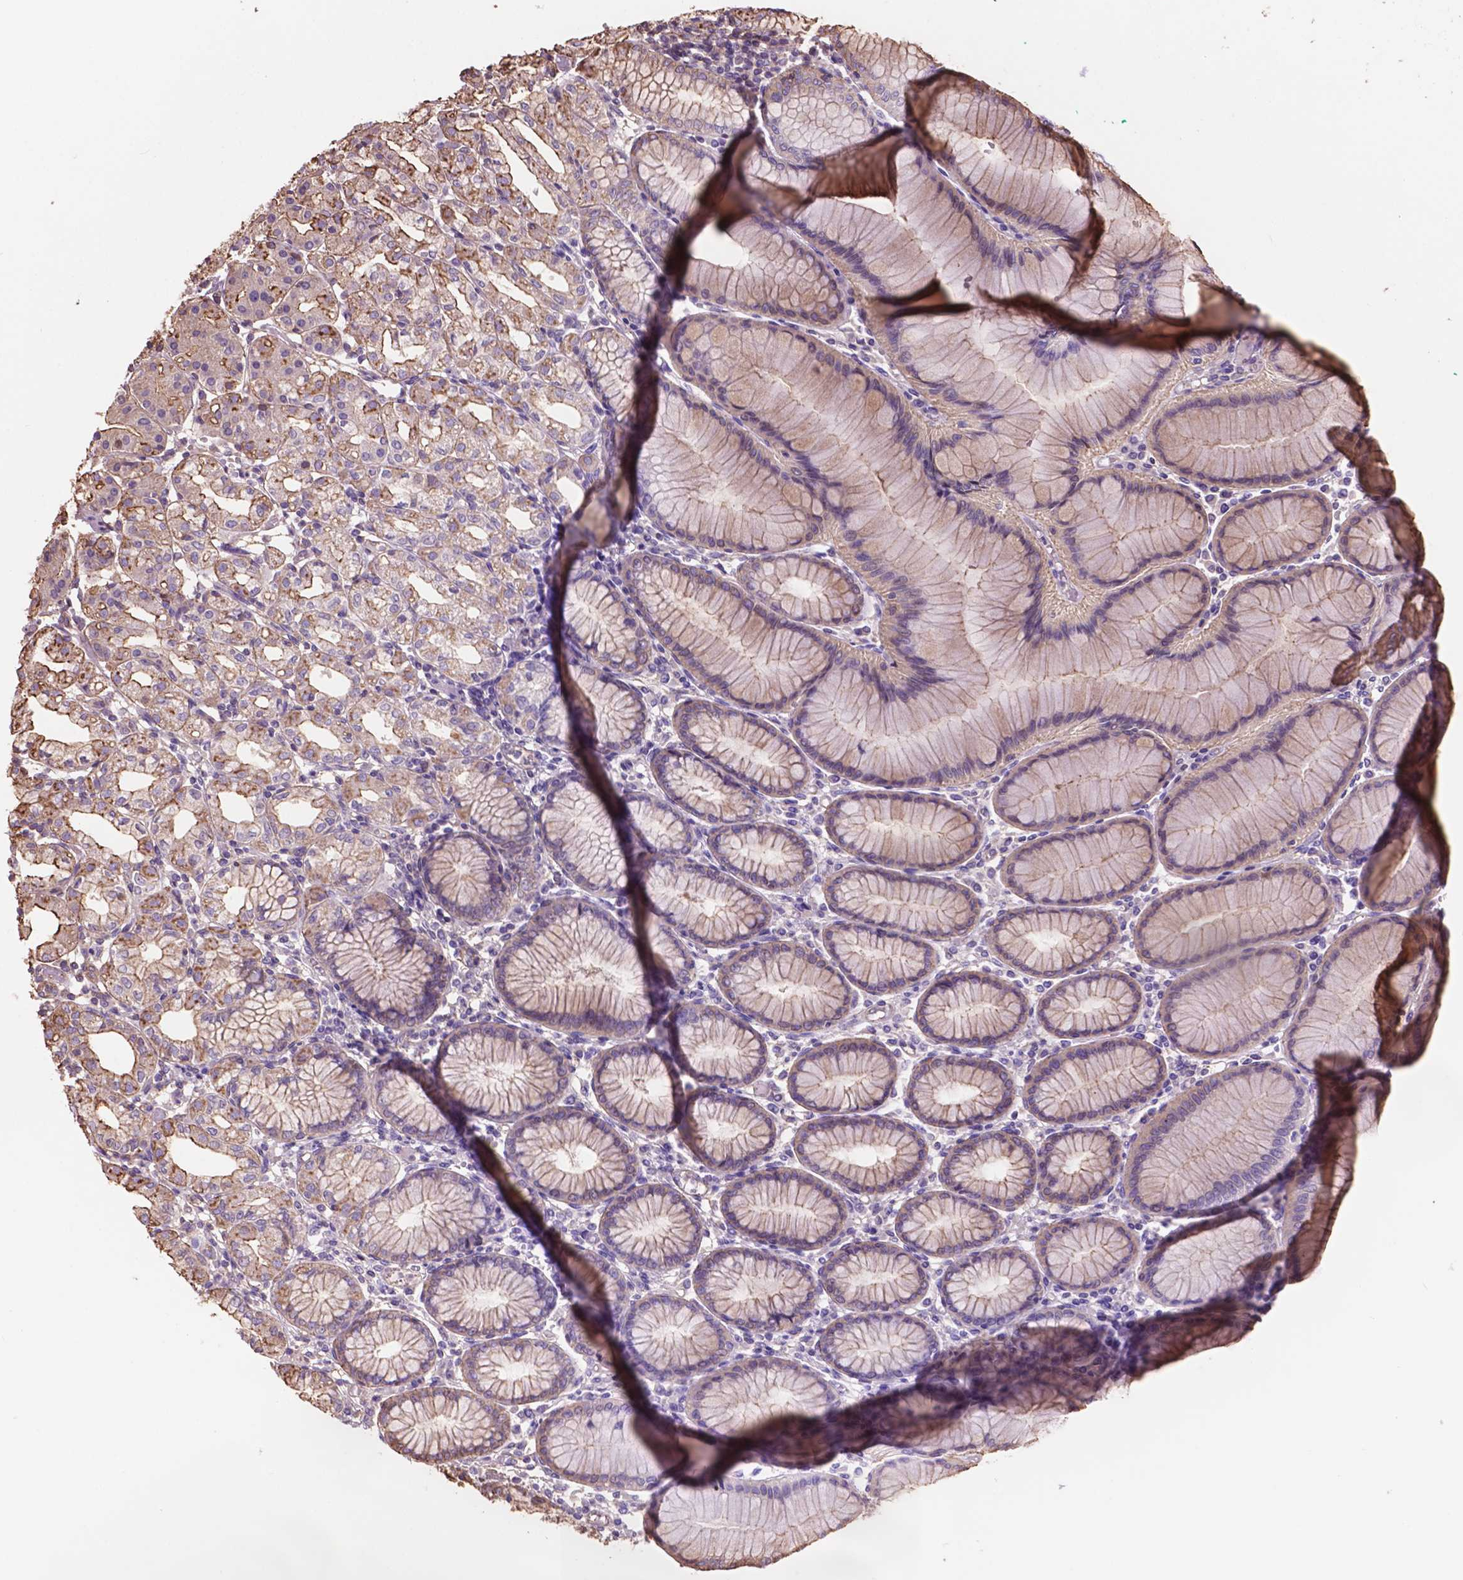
{"staining": {"intensity": "moderate", "quantity": ">75%", "location": "cytoplasmic/membranous"}, "tissue": "stomach", "cell_type": "Glandular cells", "image_type": "normal", "snomed": [{"axis": "morphology", "description": "Normal tissue, NOS"}, {"axis": "topography", "description": "Skeletal muscle"}, {"axis": "topography", "description": "Stomach"}], "caption": "Immunohistochemistry of unremarkable stomach demonstrates medium levels of moderate cytoplasmic/membranous expression in about >75% of glandular cells.", "gene": "NIPA2", "patient": {"sex": "female", "age": 57}}